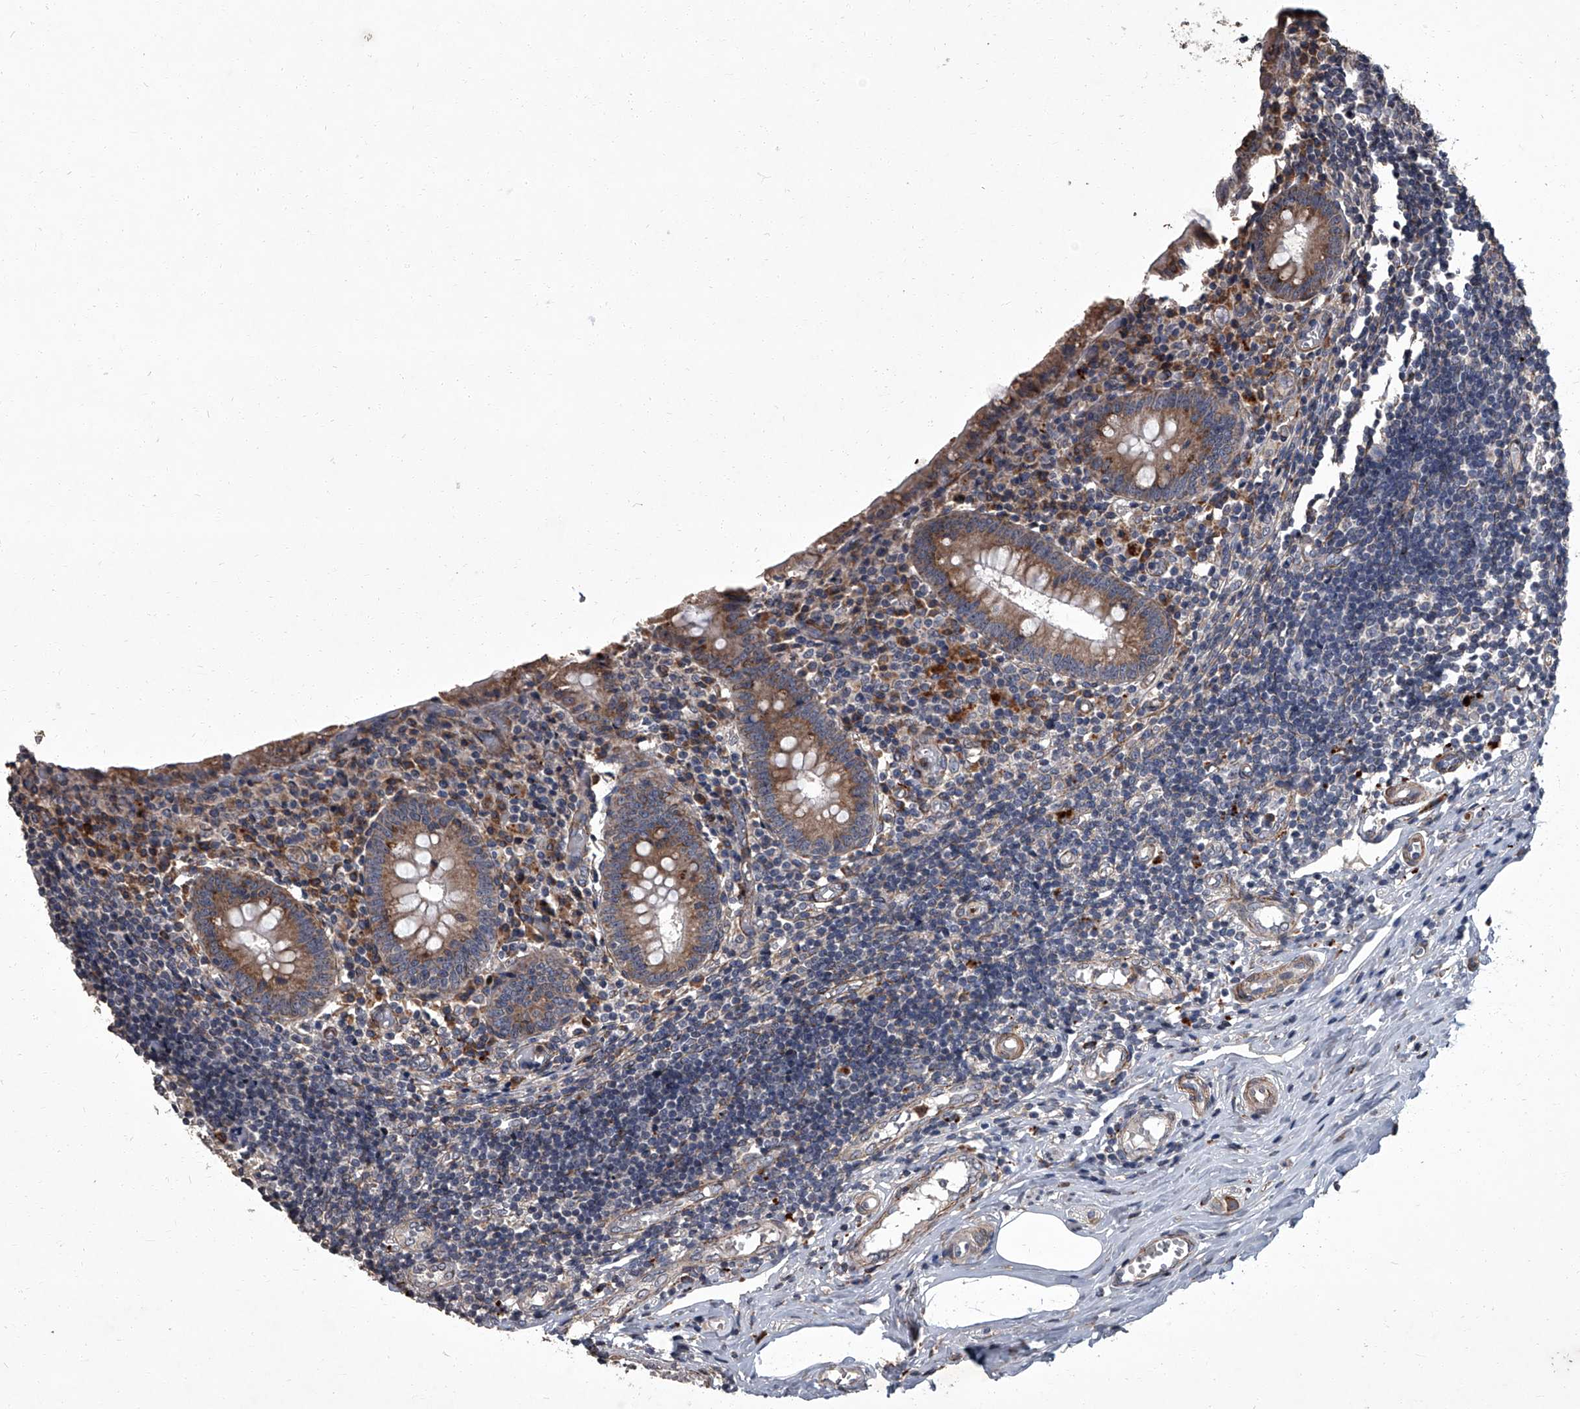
{"staining": {"intensity": "moderate", "quantity": "25%-75%", "location": "cytoplasmic/membranous"}, "tissue": "appendix", "cell_type": "Glandular cells", "image_type": "normal", "snomed": [{"axis": "morphology", "description": "Normal tissue, NOS"}, {"axis": "topography", "description": "Appendix"}], "caption": "A high-resolution histopathology image shows immunohistochemistry (IHC) staining of benign appendix, which displays moderate cytoplasmic/membranous positivity in approximately 25%-75% of glandular cells. (DAB IHC, brown staining for protein, blue staining for nuclei).", "gene": "SIRT4", "patient": {"sex": "female", "age": 17}}